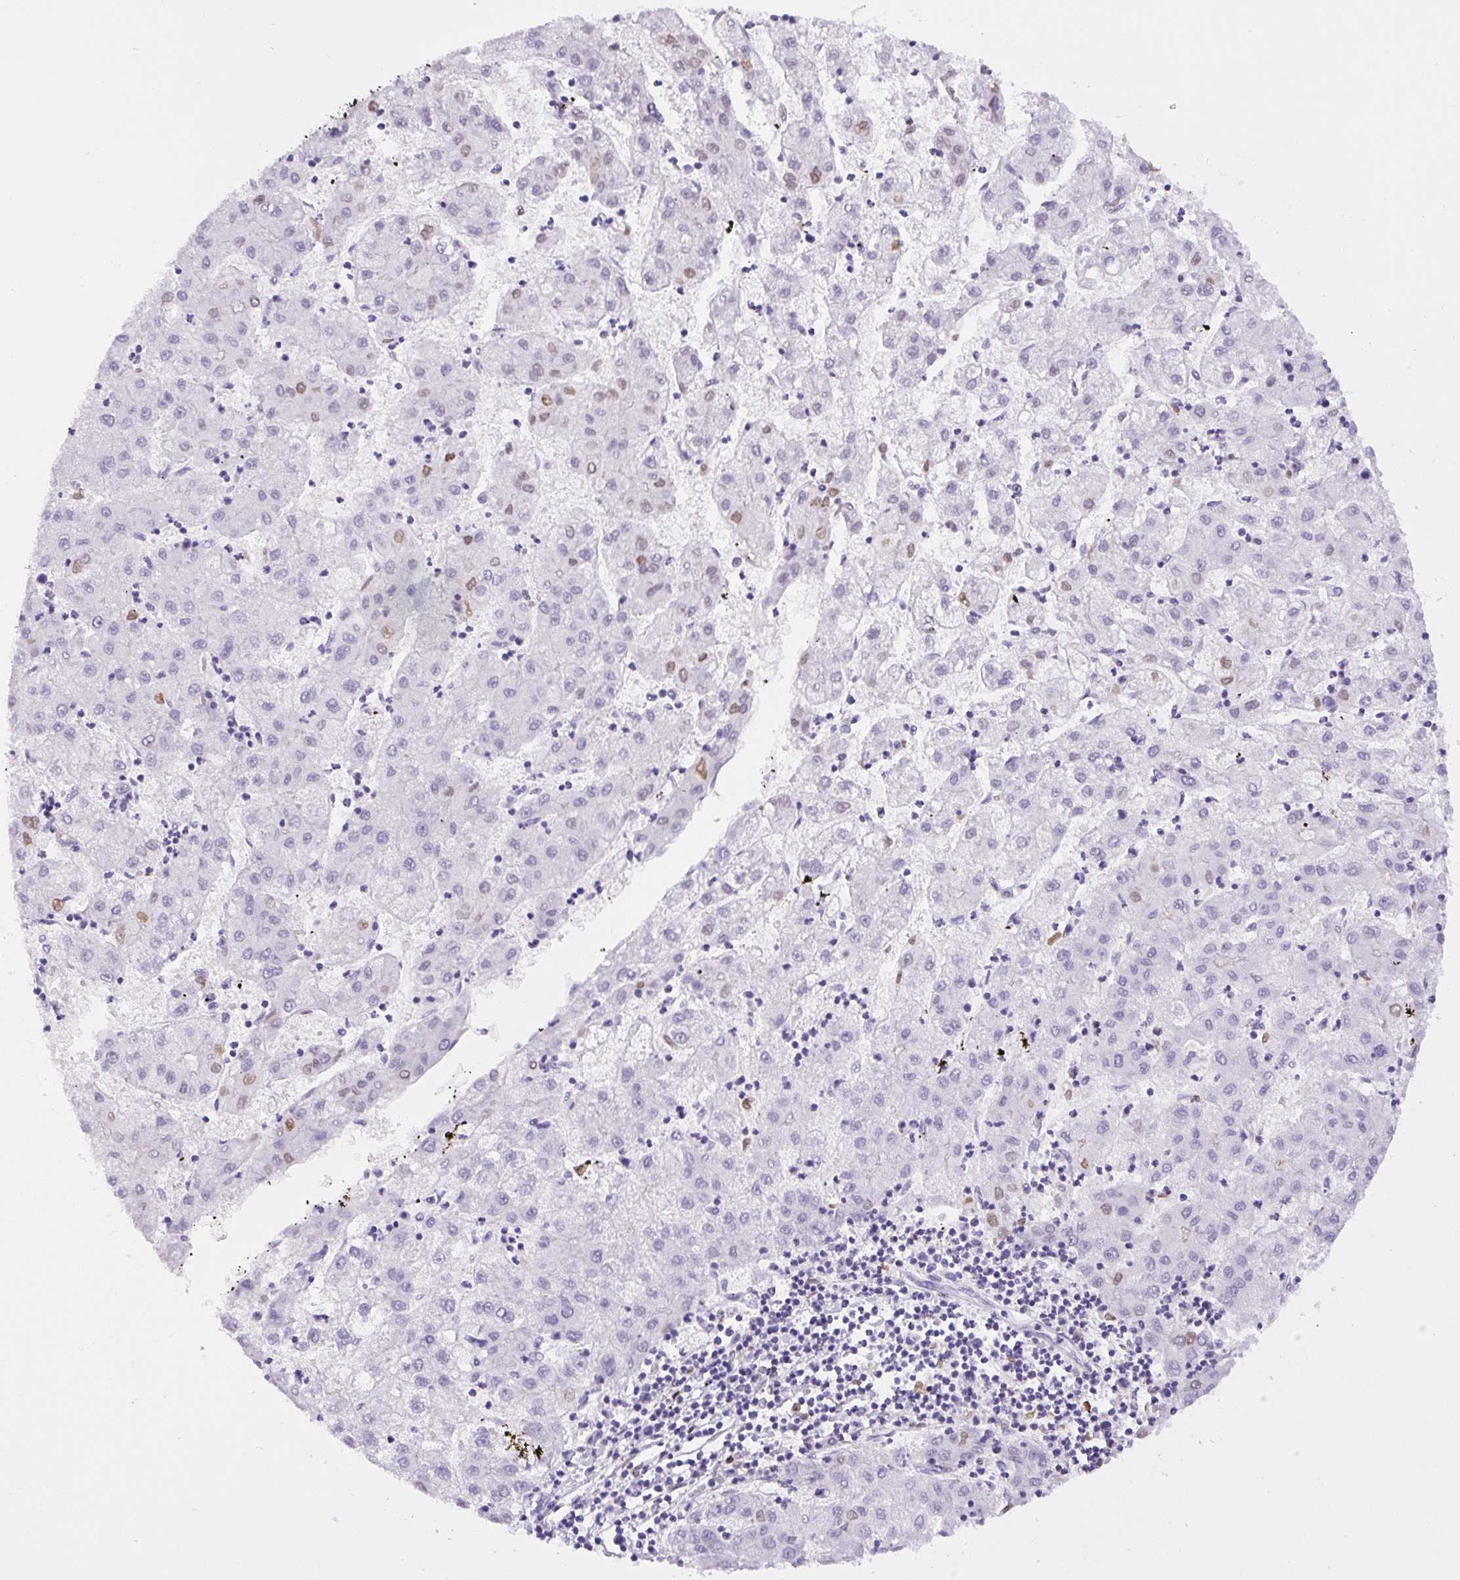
{"staining": {"intensity": "negative", "quantity": "none", "location": "none"}, "tissue": "liver cancer", "cell_type": "Tumor cells", "image_type": "cancer", "snomed": [{"axis": "morphology", "description": "Carcinoma, Hepatocellular, NOS"}, {"axis": "topography", "description": "Liver"}], "caption": "Micrograph shows no protein staining in tumor cells of hepatocellular carcinoma (liver) tissue.", "gene": "PIP5KL1", "patient": {"sex": "male", "age": 72}}